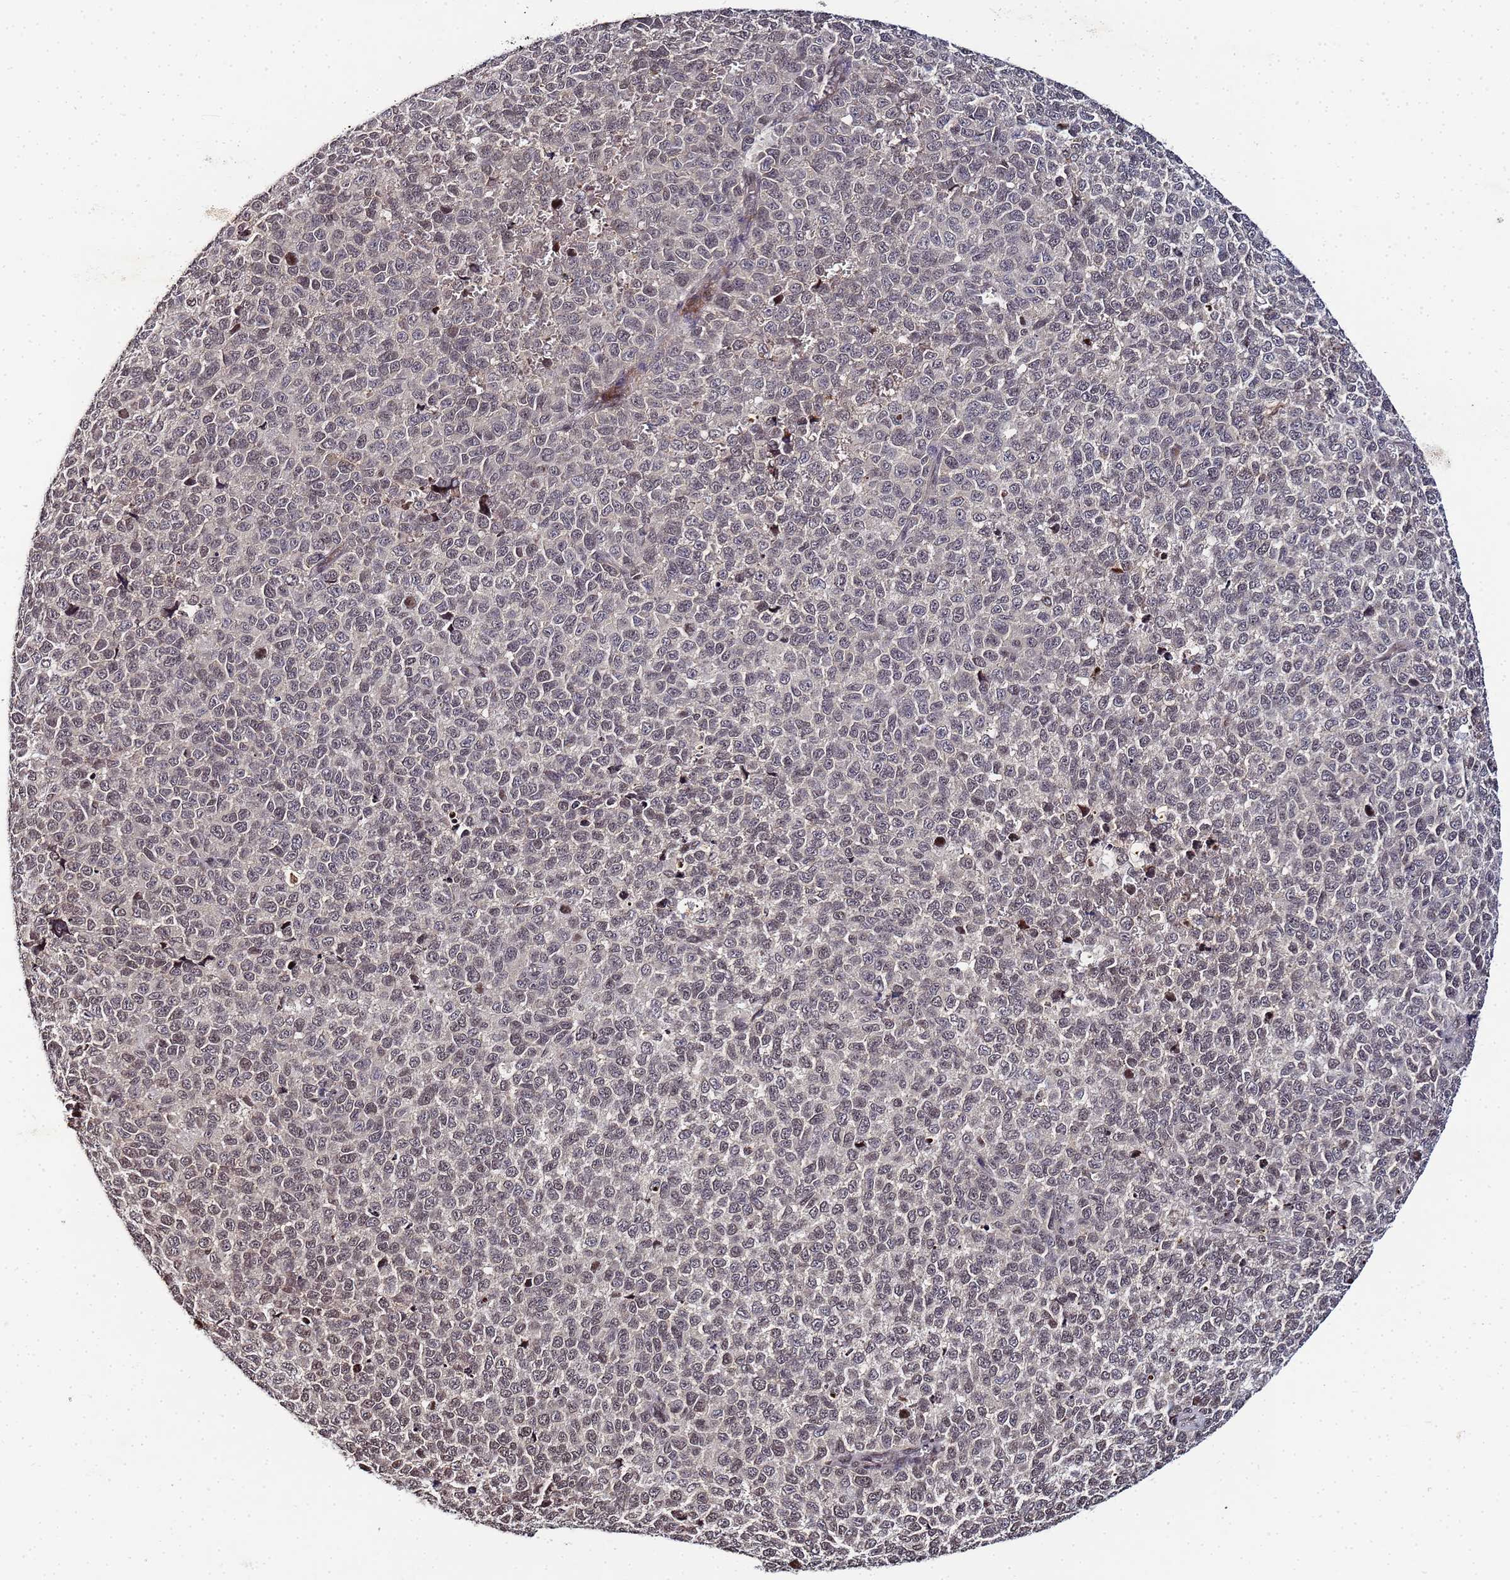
{"staining": {"intensity": "weak", "quantity": "<25%", "location": "nuclear"}, "tissue": "melanoma", "cell_type": "Tumor cells", "image_type": "cancer", "snomed": [{"axis": "morphology", "description": "Malignant melanoma, NOS"}, {"axis": "topography", "description": "Nose, NOS"}], "caption": "There is no significant staining in tumor cells of melanoma. Brightfield microscopy of IHC stained with DAB (brown) and hematoxylin (blue), captured at high magnification.", "gene": "FZD4", "patient": {"sex": "female", "age": 48}}